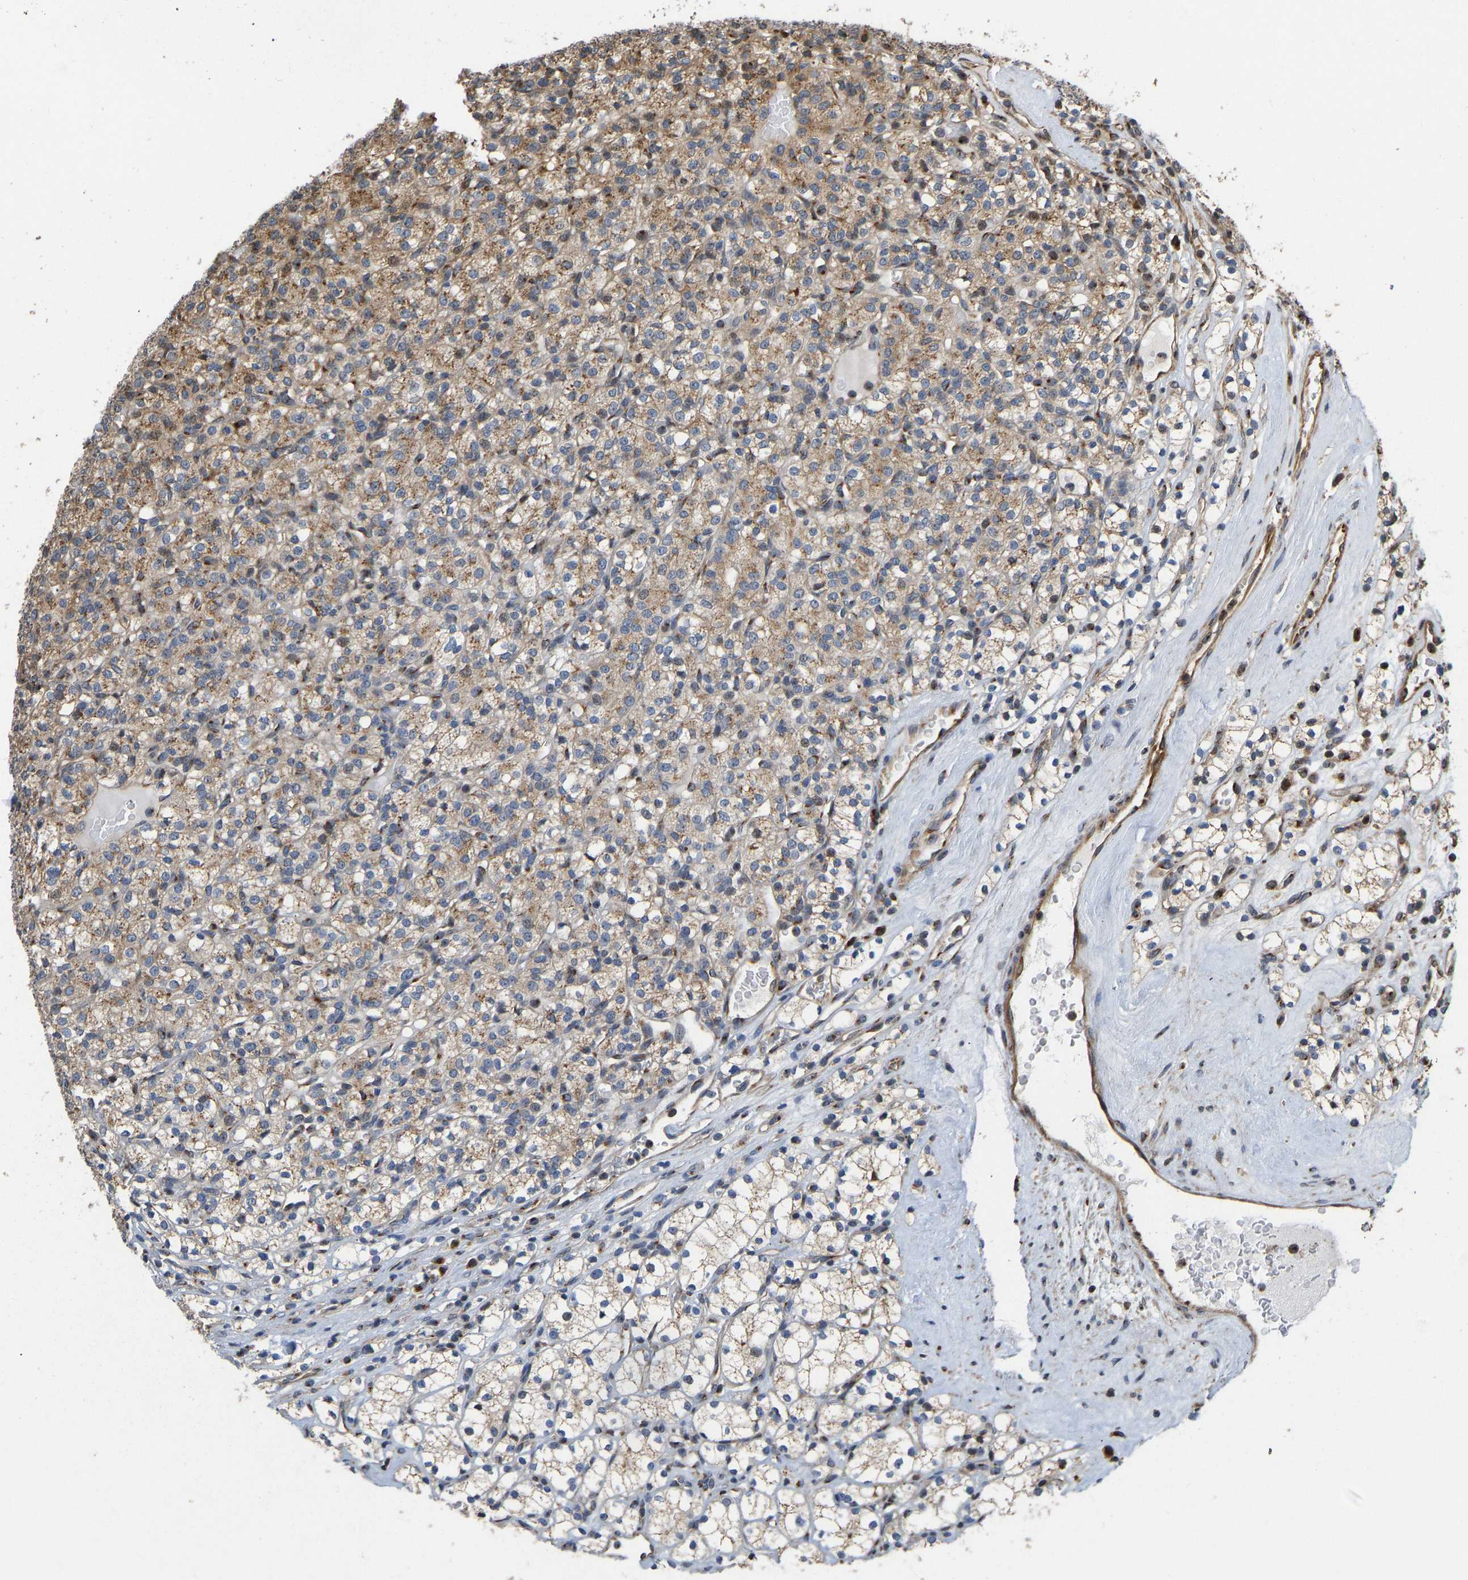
{"staining": {"intensity": "moderate", "quantity": ">75%", "location": "cytoplasmic/membranous"}, "tissue": "renal cancer", "cell_type": "Tumor cells", "image_type": "cancer", "snomed": [{"axis": "morphology", "description": "Adenocarcinoma, NOS"}, {"axis": "topography", "description": "Kidney"}], "caption": "IHC of human renal adenocarcinoma exhibits medium levels of moderate cytoplasmic/membranous expression in about >75% of tumor cells. (DAB = brown stain, brightfield microscopy at high magnification).", "gene": "YIPF4", "patient": {"sex": "male", "age": 77}}